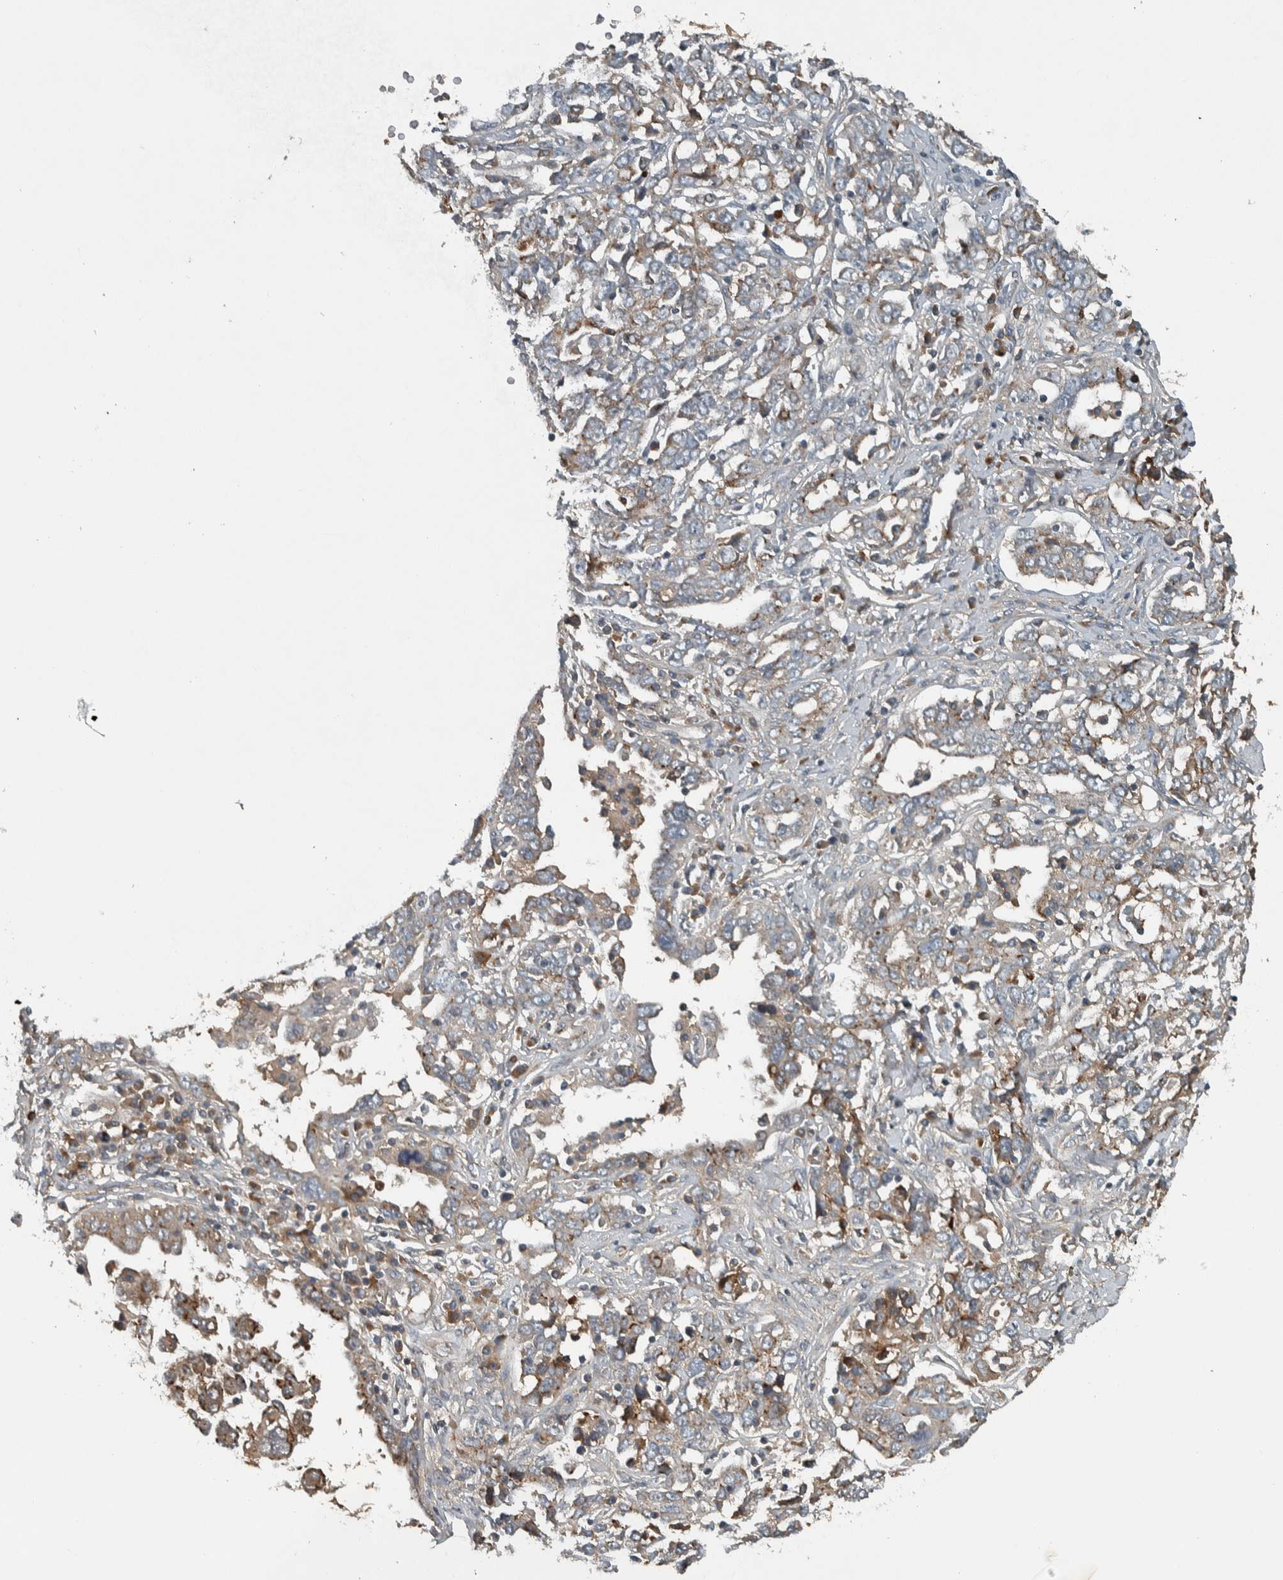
{"staining": {"intensity": "moderate", "quantity": "<25%", "location": "cytoplasmic/membranous"}, "tissue": "ovarian cancer", "cell_type": "Tumor cells", "image_type": "cancer", "snomed": [{"axis": "morphology", "description": "Cystadenocarcinoma, mucinous, NOS"}, {"axis": "topography", "description": "Ovary"}], "caption": "Immunohistochemistry (DAB (3,3'-diaminobenzidine)) staining of human ovarian mucinous cystadenocarcinoma displays moderate cytoplasmic/membranous protein positivity in approximately <25% of tumor cells.", "gene": "CLCN2", "patient": {"sex": "female", "age": 73}}